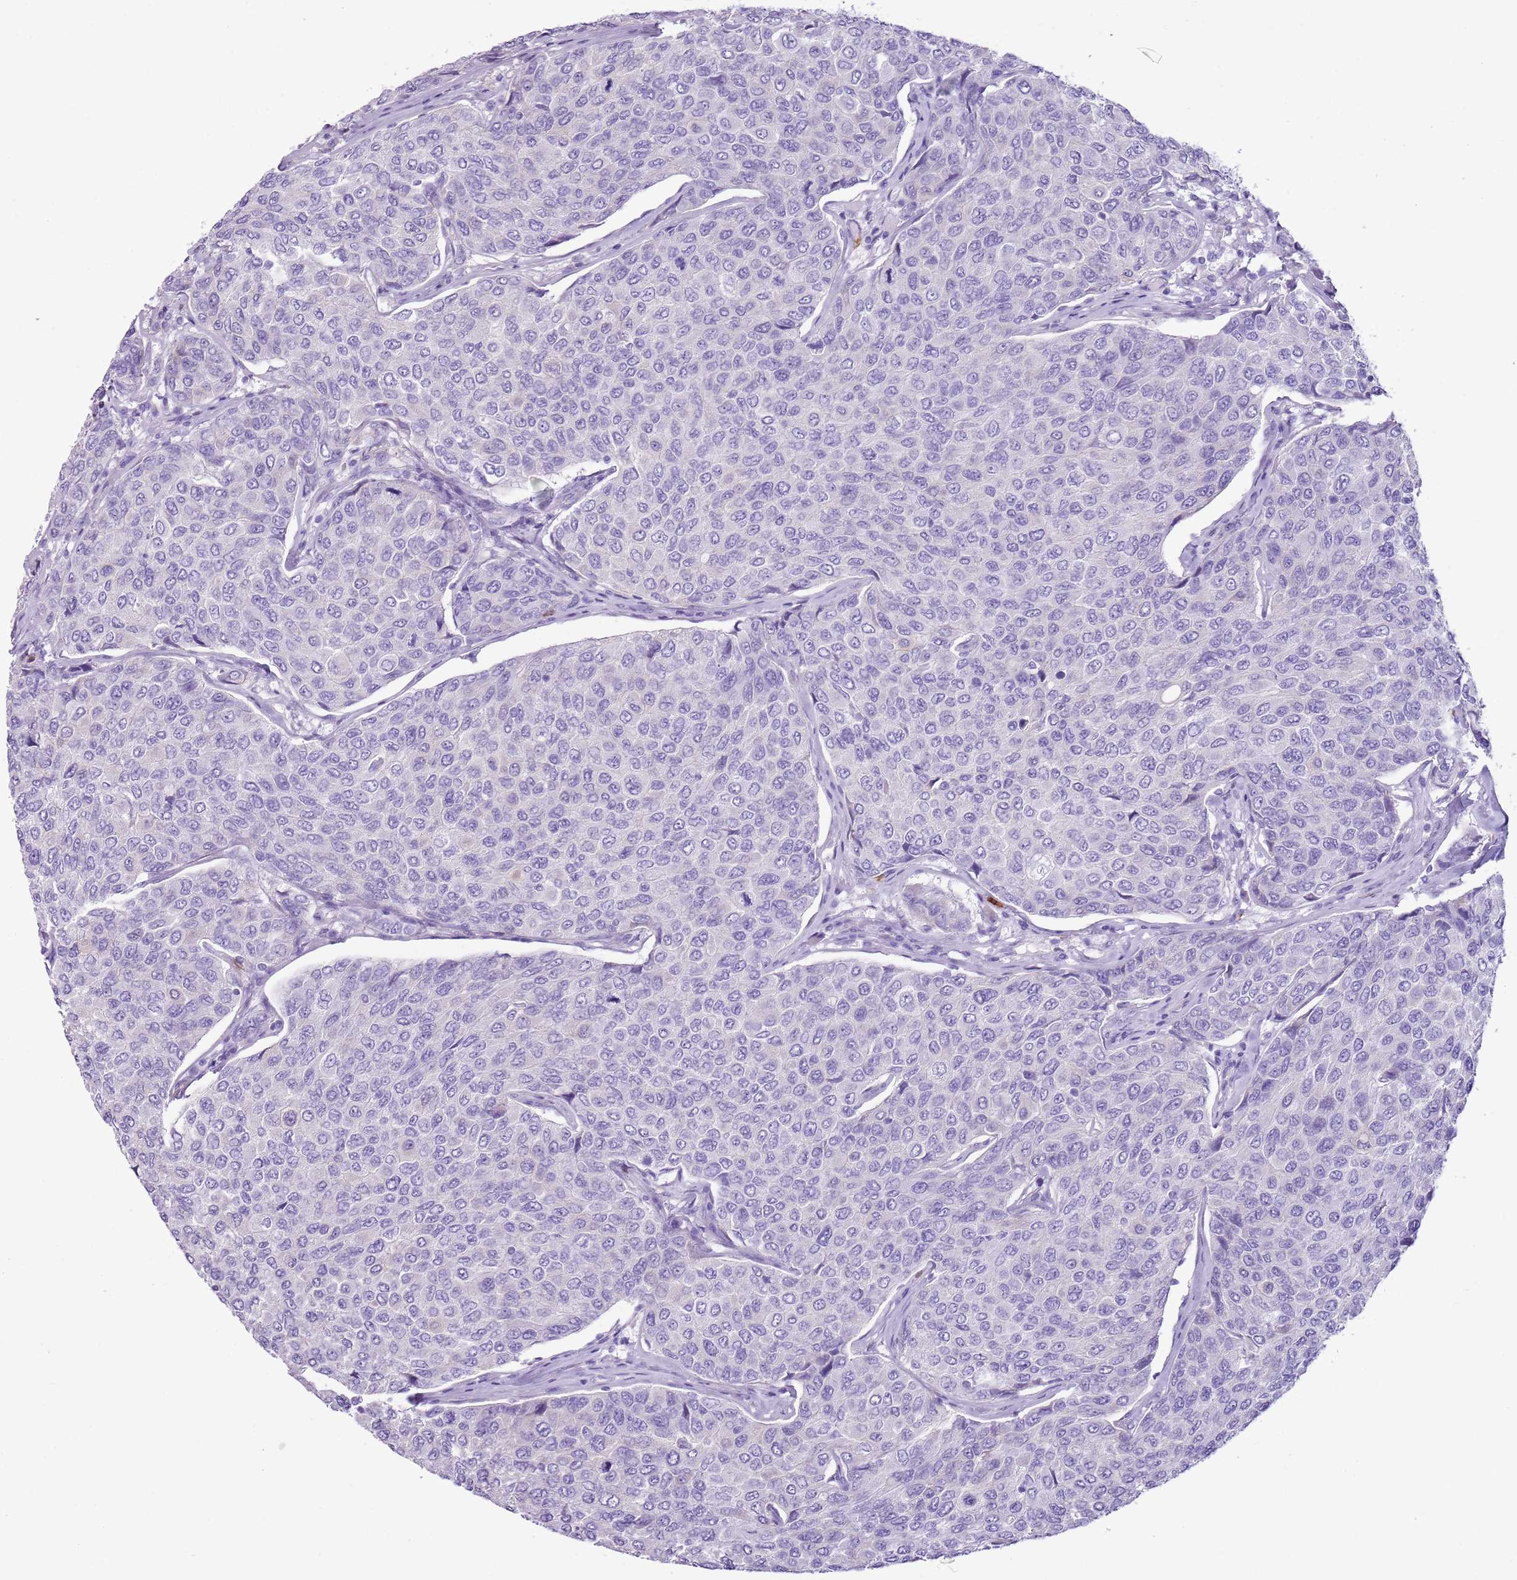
{"staining": {"intensity": "negative", "quantity": "none", "location": "none"}, "tissue": "breast cancer", "cell_type": "Tumor cells", "image_type": "cancer", "snomed": [{"axis": "morphology", "description": "Duct carcinoma"}, {"axis": "topography", "description": "Breast"}], "caption": "IHC of human breast cancer (invasive ductal carcinoma) exhibits no staining in tumor cells. (Immunohistochemistry (ihc), brightfield microscopy, high magnification).", "gene": "CD177", "patient": {"sex": "female", "age": 55}}